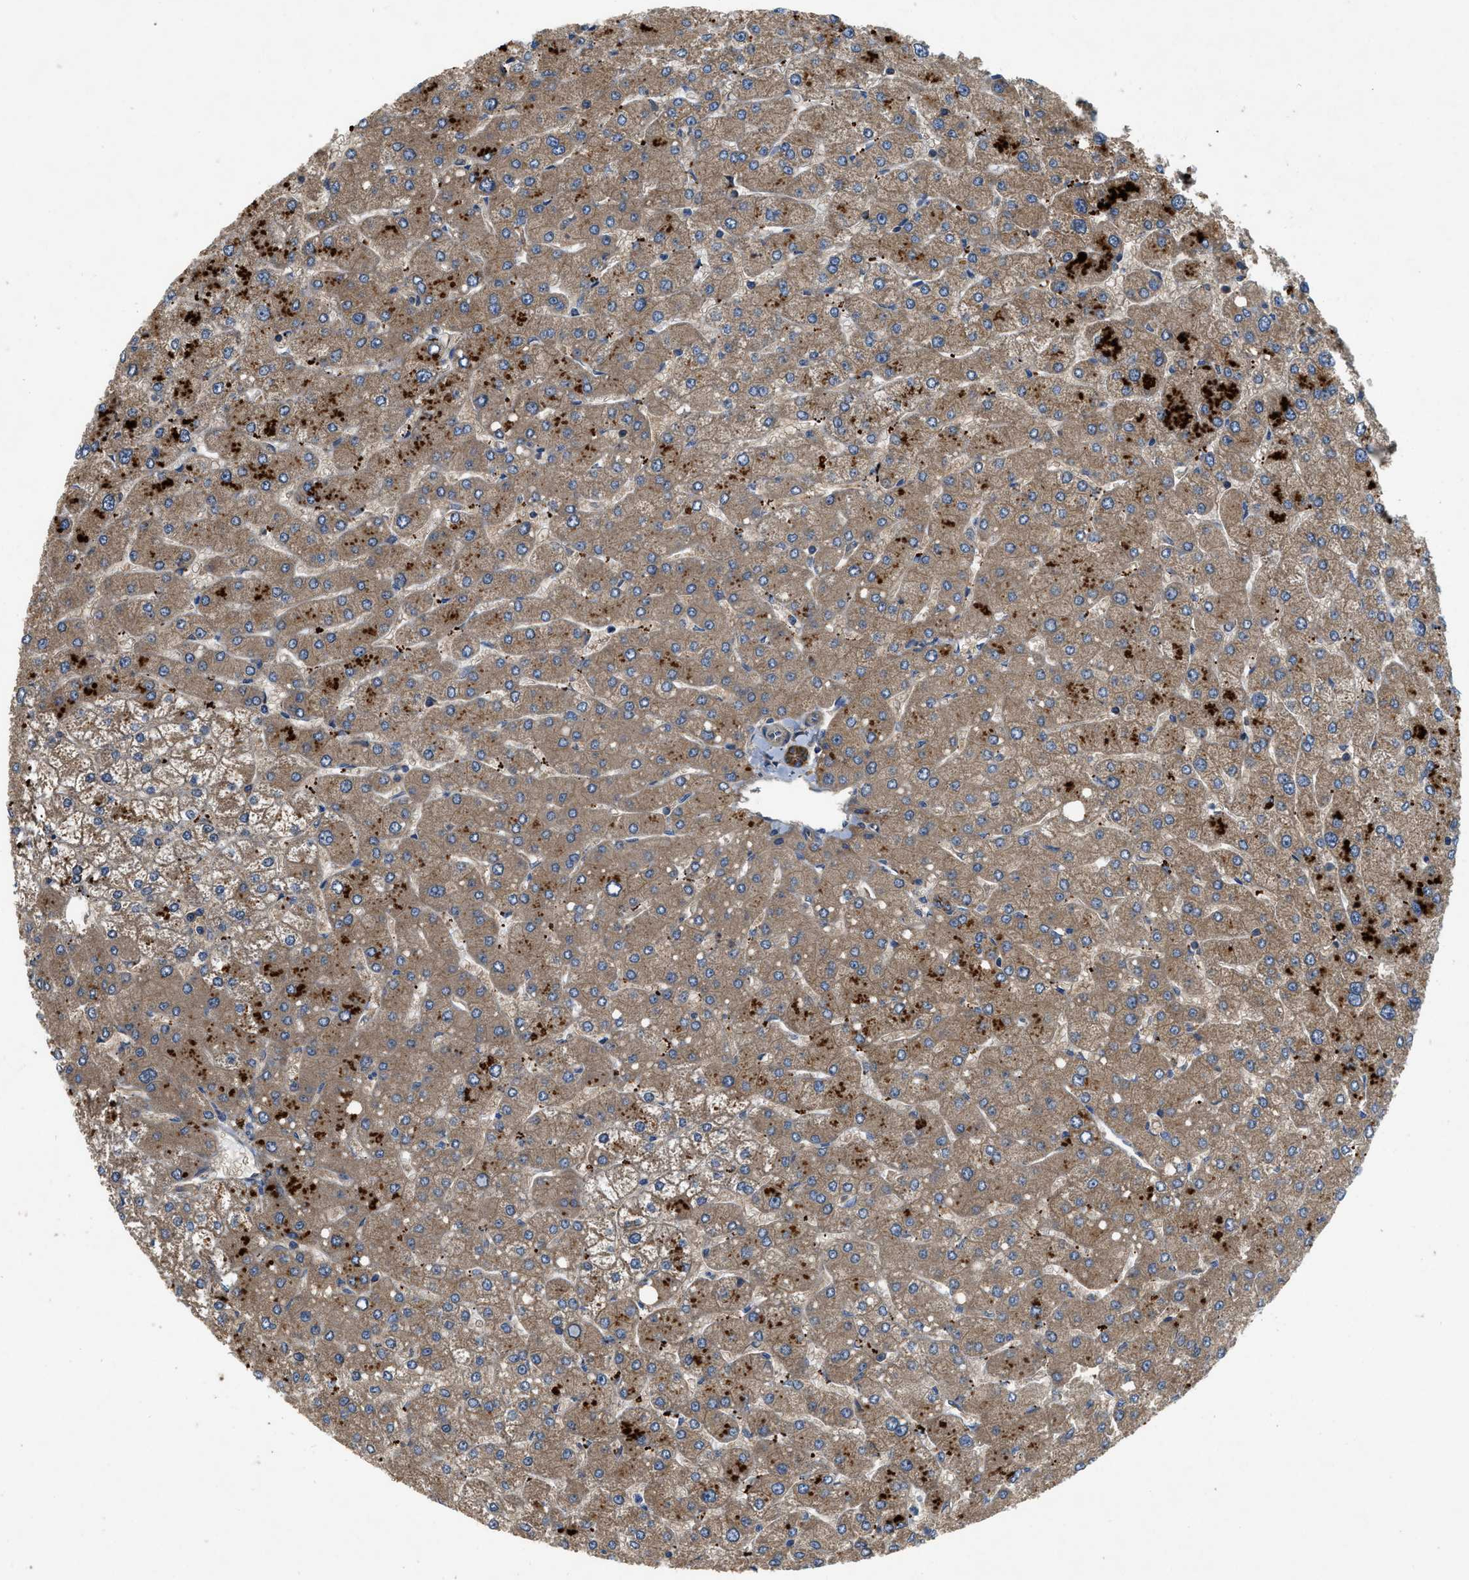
{"staining": {"intensity": "strong", "quantity": ">75%", "location": "cytoplasmic/membranous"}, "tissue": "liver", "cell_type": "Cholangiocytes", "image_type": "normal", "snomed": [{"axis": "morphology", "description": "Normal tissue, NOS"}, {"axis": "topography", "description": "Liver"}], "caption": "This image shows immunohistochemistry (IHC) staining of unremarkable human liver, with high strong cytoplasmic/membranous positivity in approximately >75% of cholangiocytes.", "gene": "CNNM3", "patient": {"sex": "male", "age": 55}}